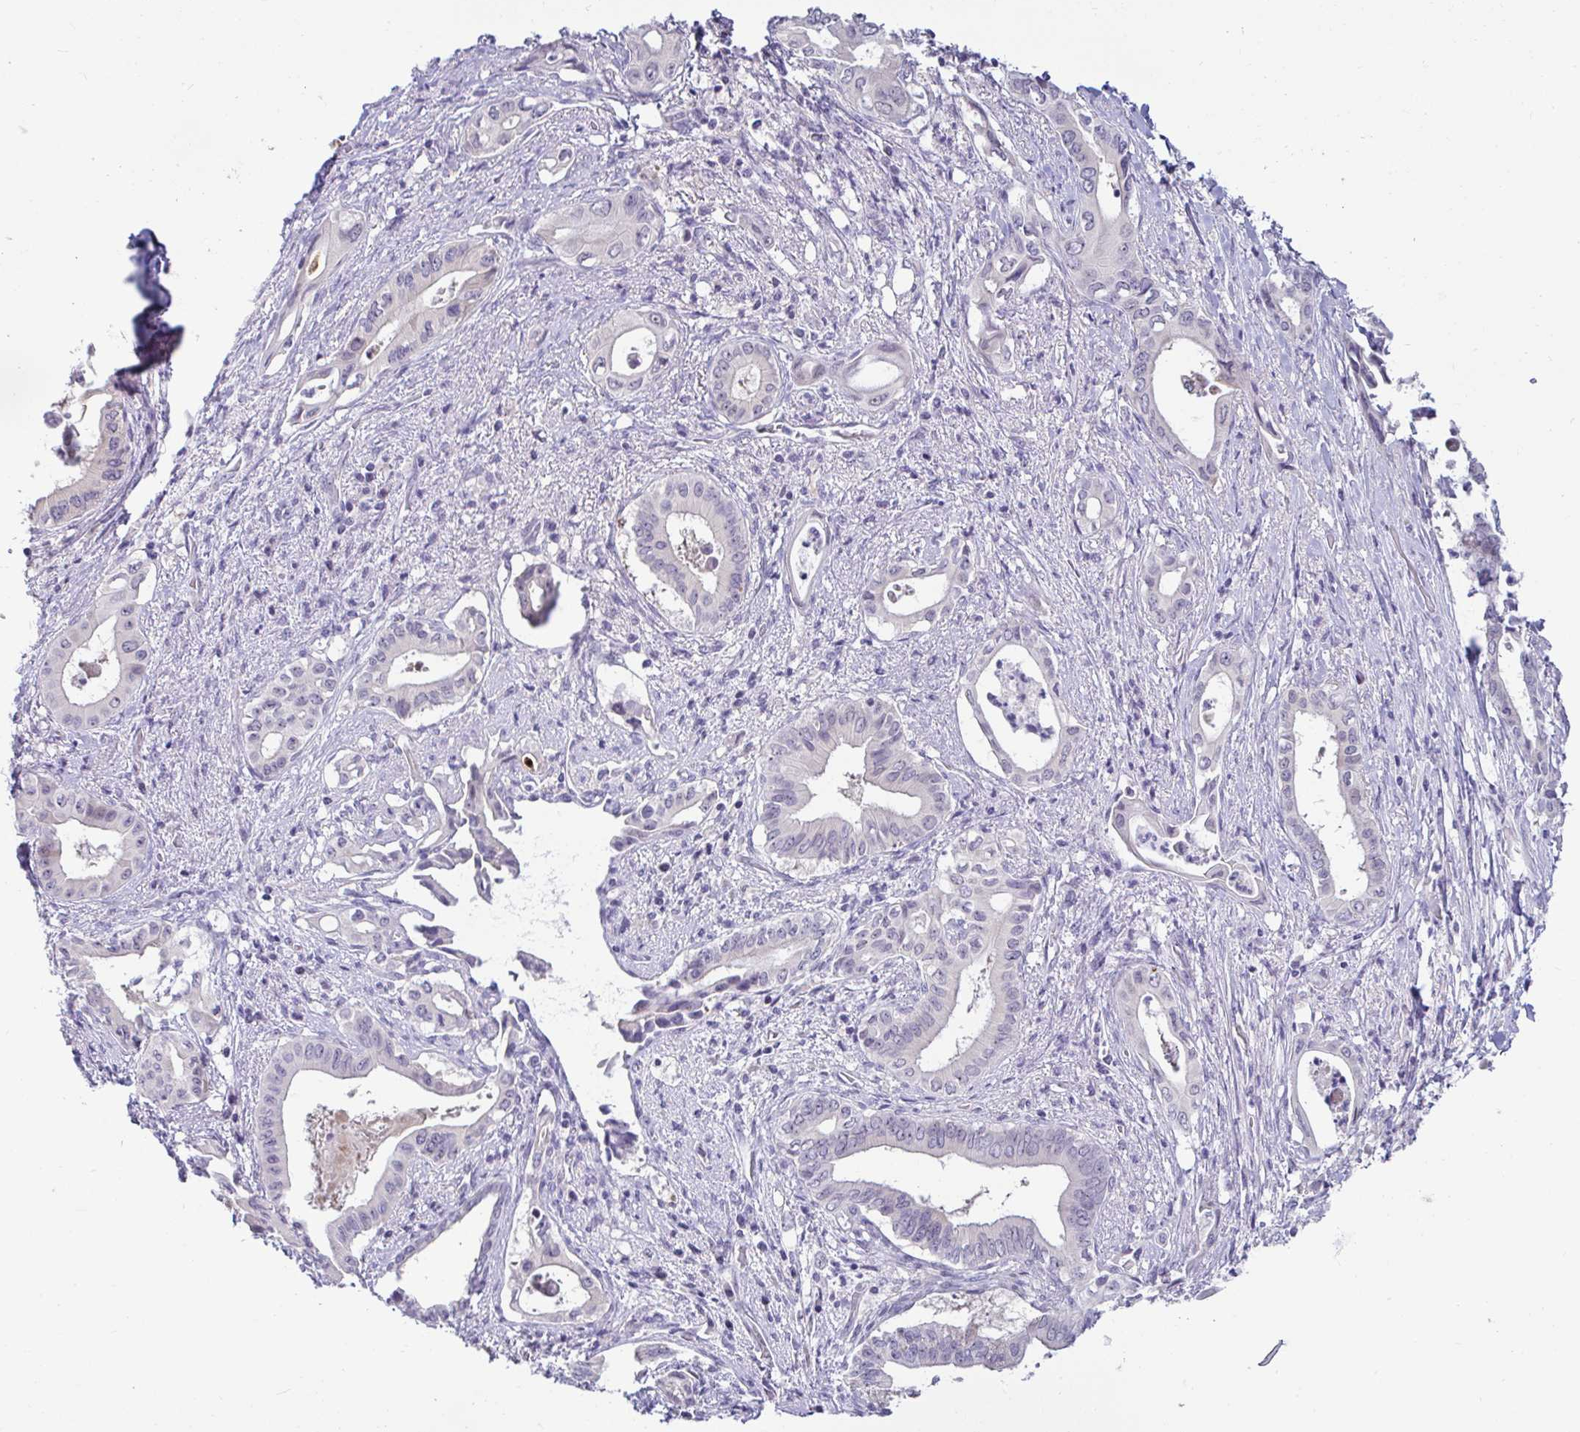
{"staining": {"intensity": "negative", "quantity": "none", "location": "none"}, "tissue": "pancreatic cancer", "cell_type": "Tumor cells", "image_type": "cancer", "snomed": [{"axis": "morphology", "description": "Adenocarcinoma, NOS"}, {"axis": "topography", "description": "Pancreas"}], "caption": "IHC image of human pancreatic cancer (adenocarcinoma) stained for a protein (brown), which shows no positivity in tumor cells.", "gene": "GSTM1", "patient": {"sex": "female", "age": 77}}